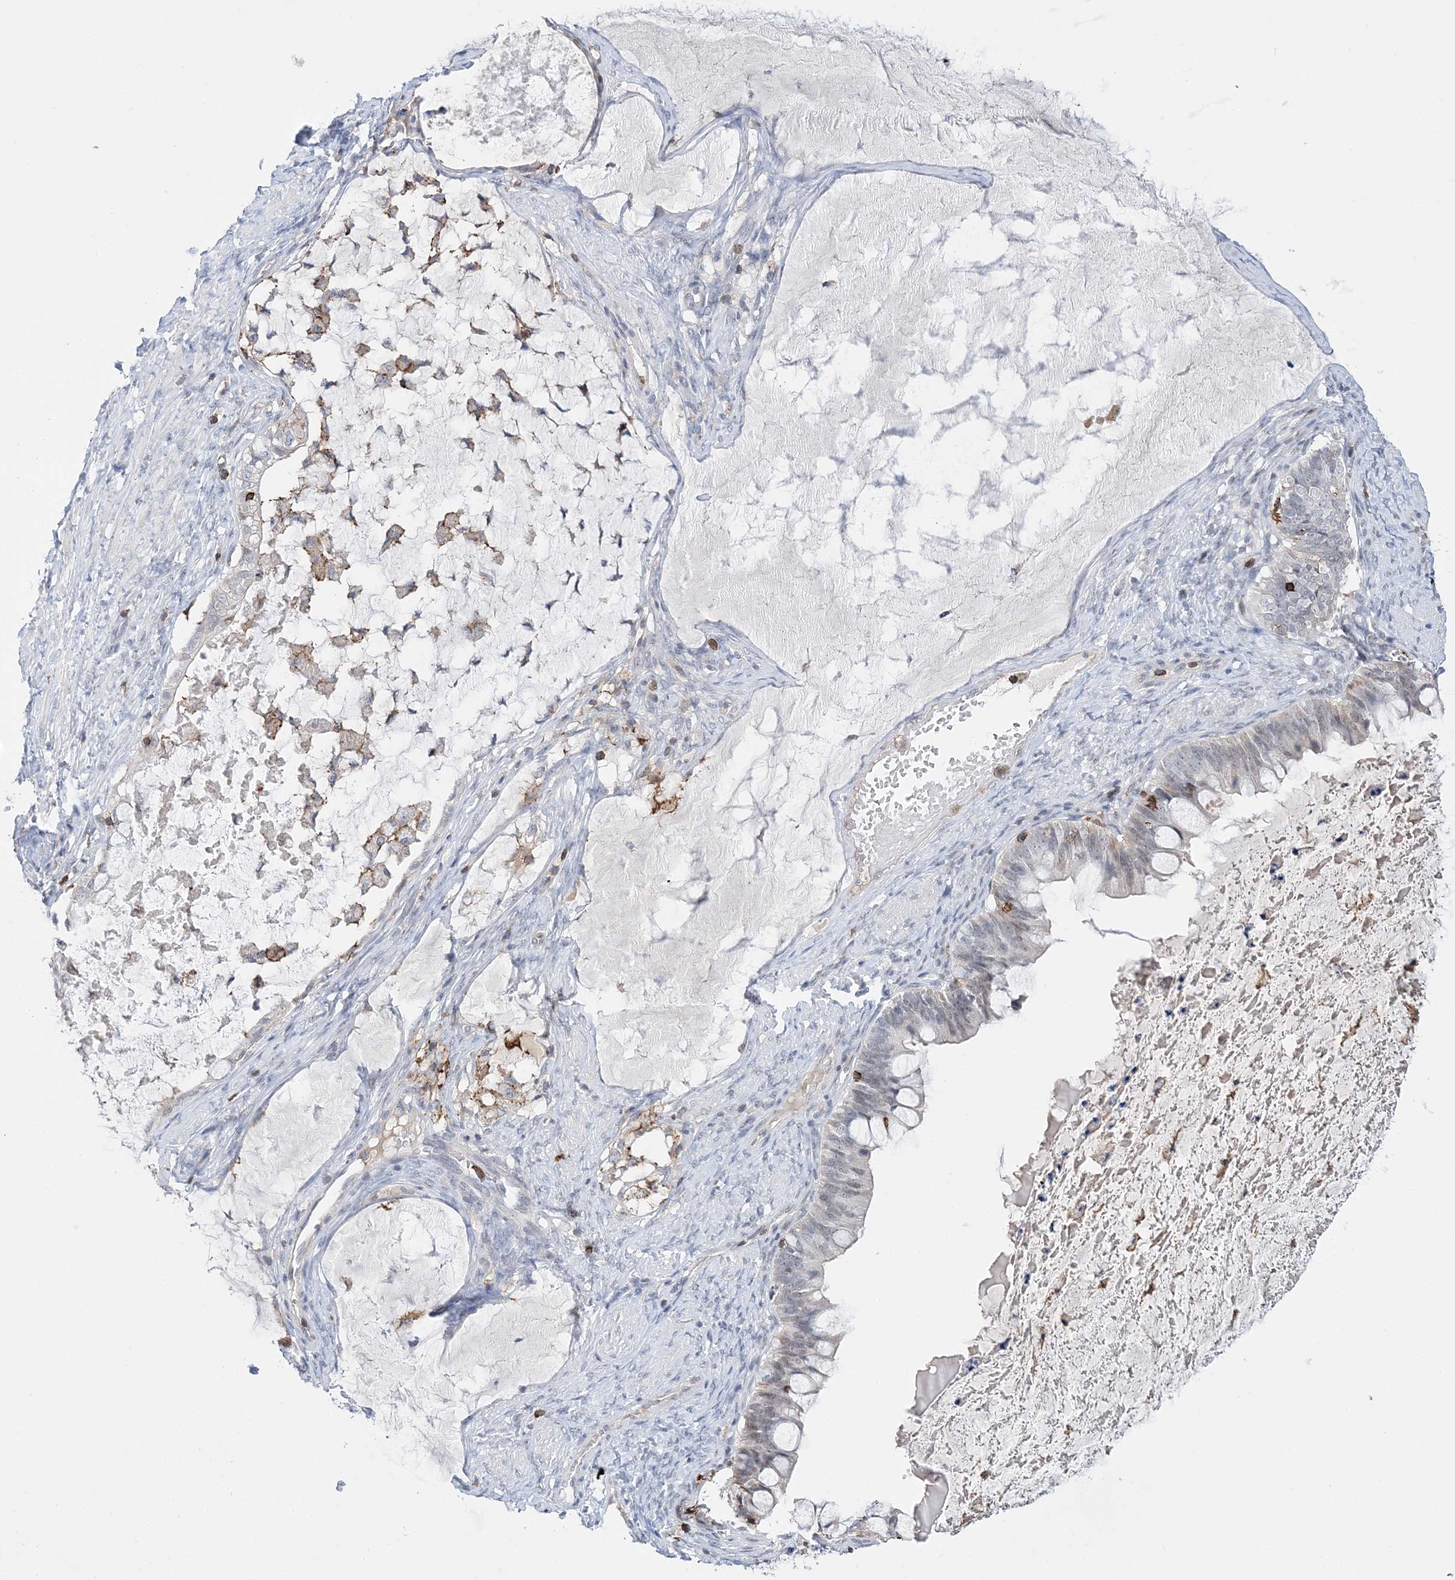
{"staining": {"intensity": "weak", "quantity": "<25%", "location": "nuclear"}, "tissue": "ovarian cancer", "cell_type": "Tumor cells", "image_type": "cancer", "snomed": [{"axis": "morphology", "description": "Cystadenocarcinoma, mucinous, NOS"}, {"axis": "topography", "description": "Ovary"}], "caption": "Human mucinous cystadenocarcinoma (ovarian) stained for a protein using immunohistochemistry demonstrates no expression in tumor cells.", "gene": "PRMT9", "patient": {"sex": "female", "age": 61}}